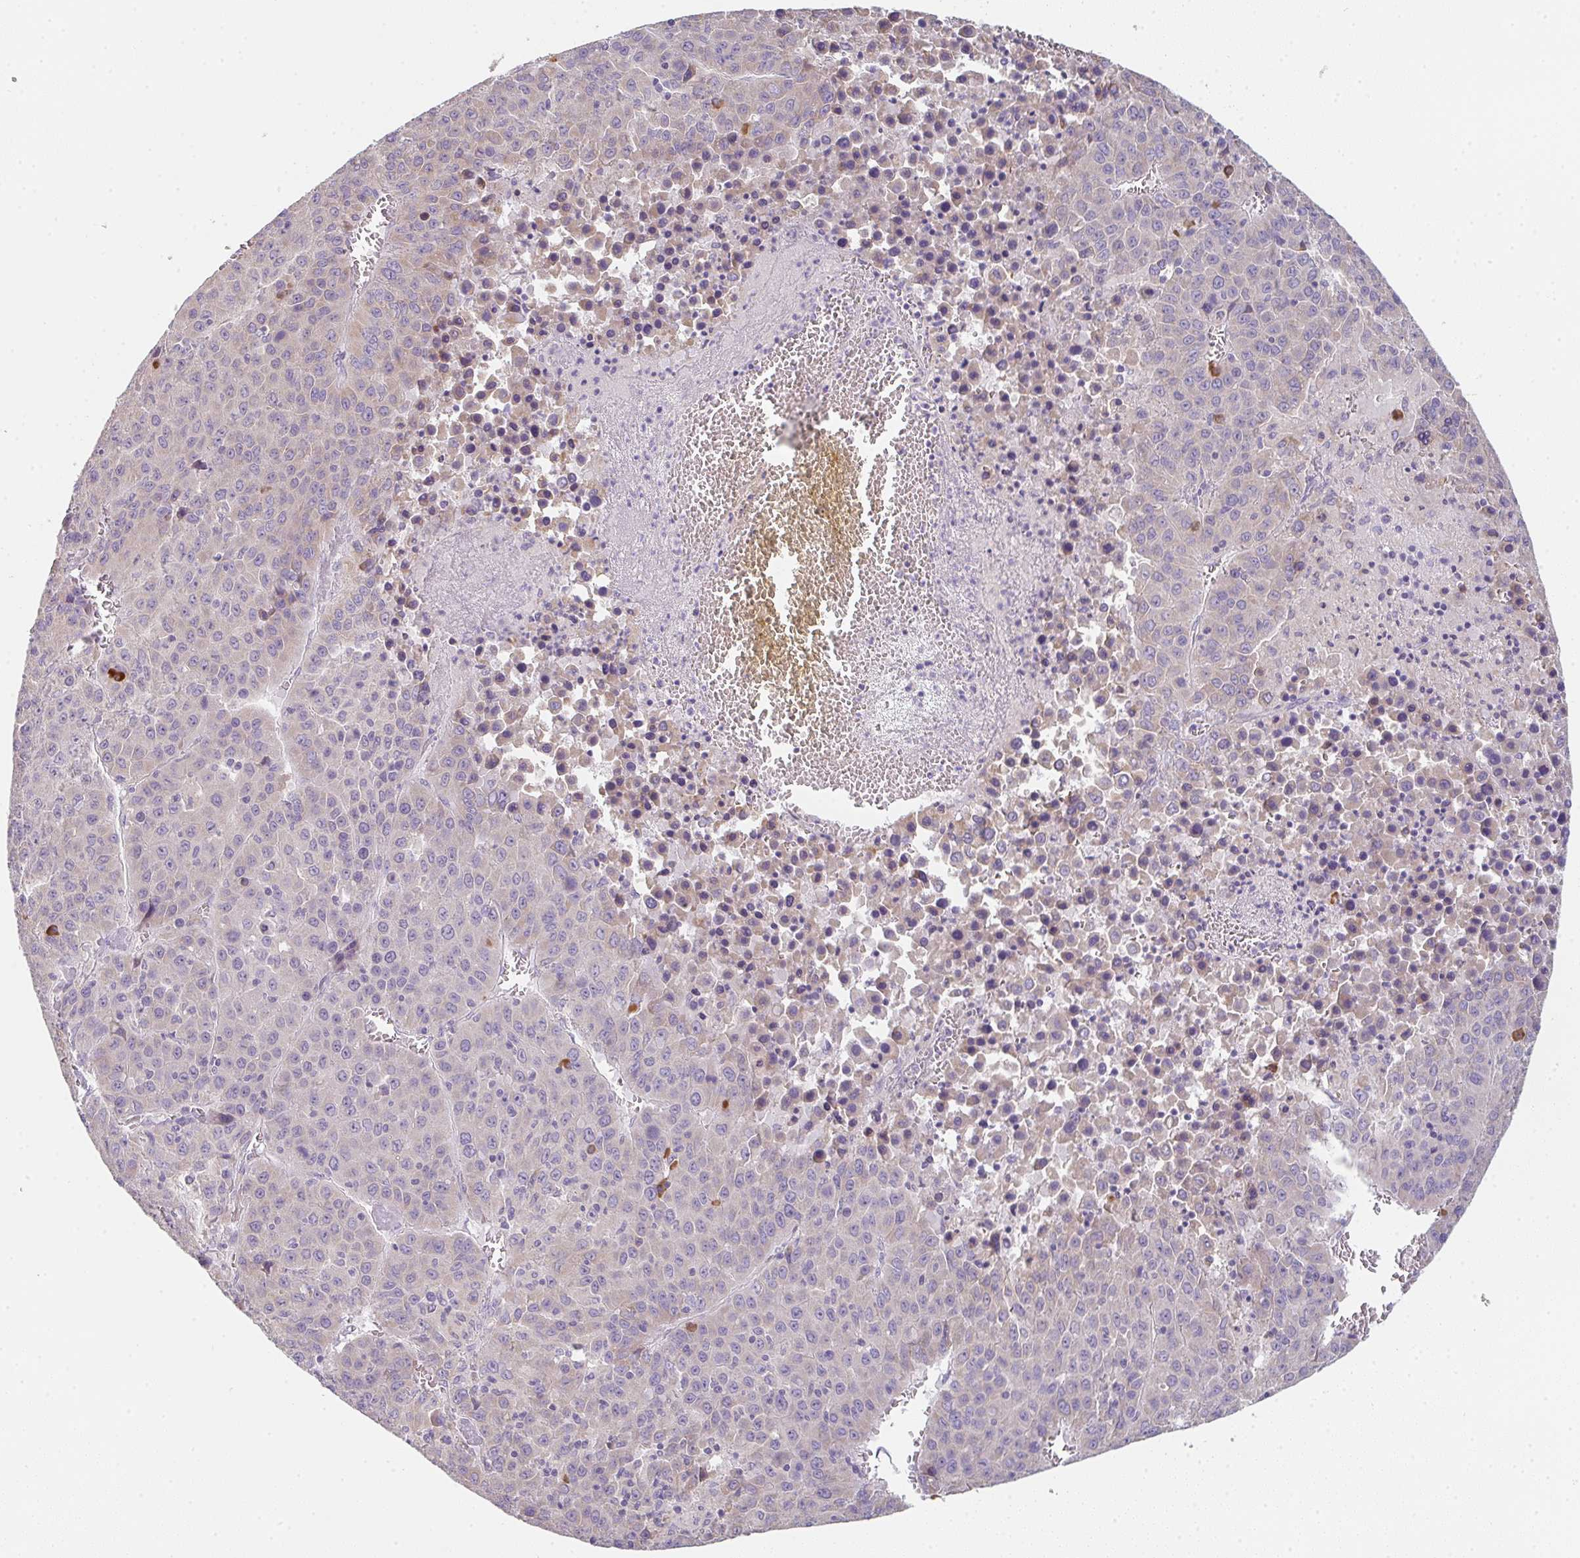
{"staining": {"intensity": "weak", "quantity": "<25%", "location": "cytoplasmic/membranous"}, "tissue": "liver cancer", "cell_type": "Tumor cells", "image_type": "cancer", "snomed": [{"axis": "morphology", "description": "Carcinoma, Hepatocellular, NOS"}, {"axis": "topography", "description": "Liver"}], "caption": "High magnification brightfield microscopy of liver cancer (hepatocellular carcinoma) stained with DAB (brown) and counterstained with hematoxylin (blue): tumor cells show no significant expression. The staining is performed using DAB brown chromogen with nuclei counter-stained in using hematoxylin.", "gene": "ZNF215", "patient": {"sex": "female", "age": 53}}